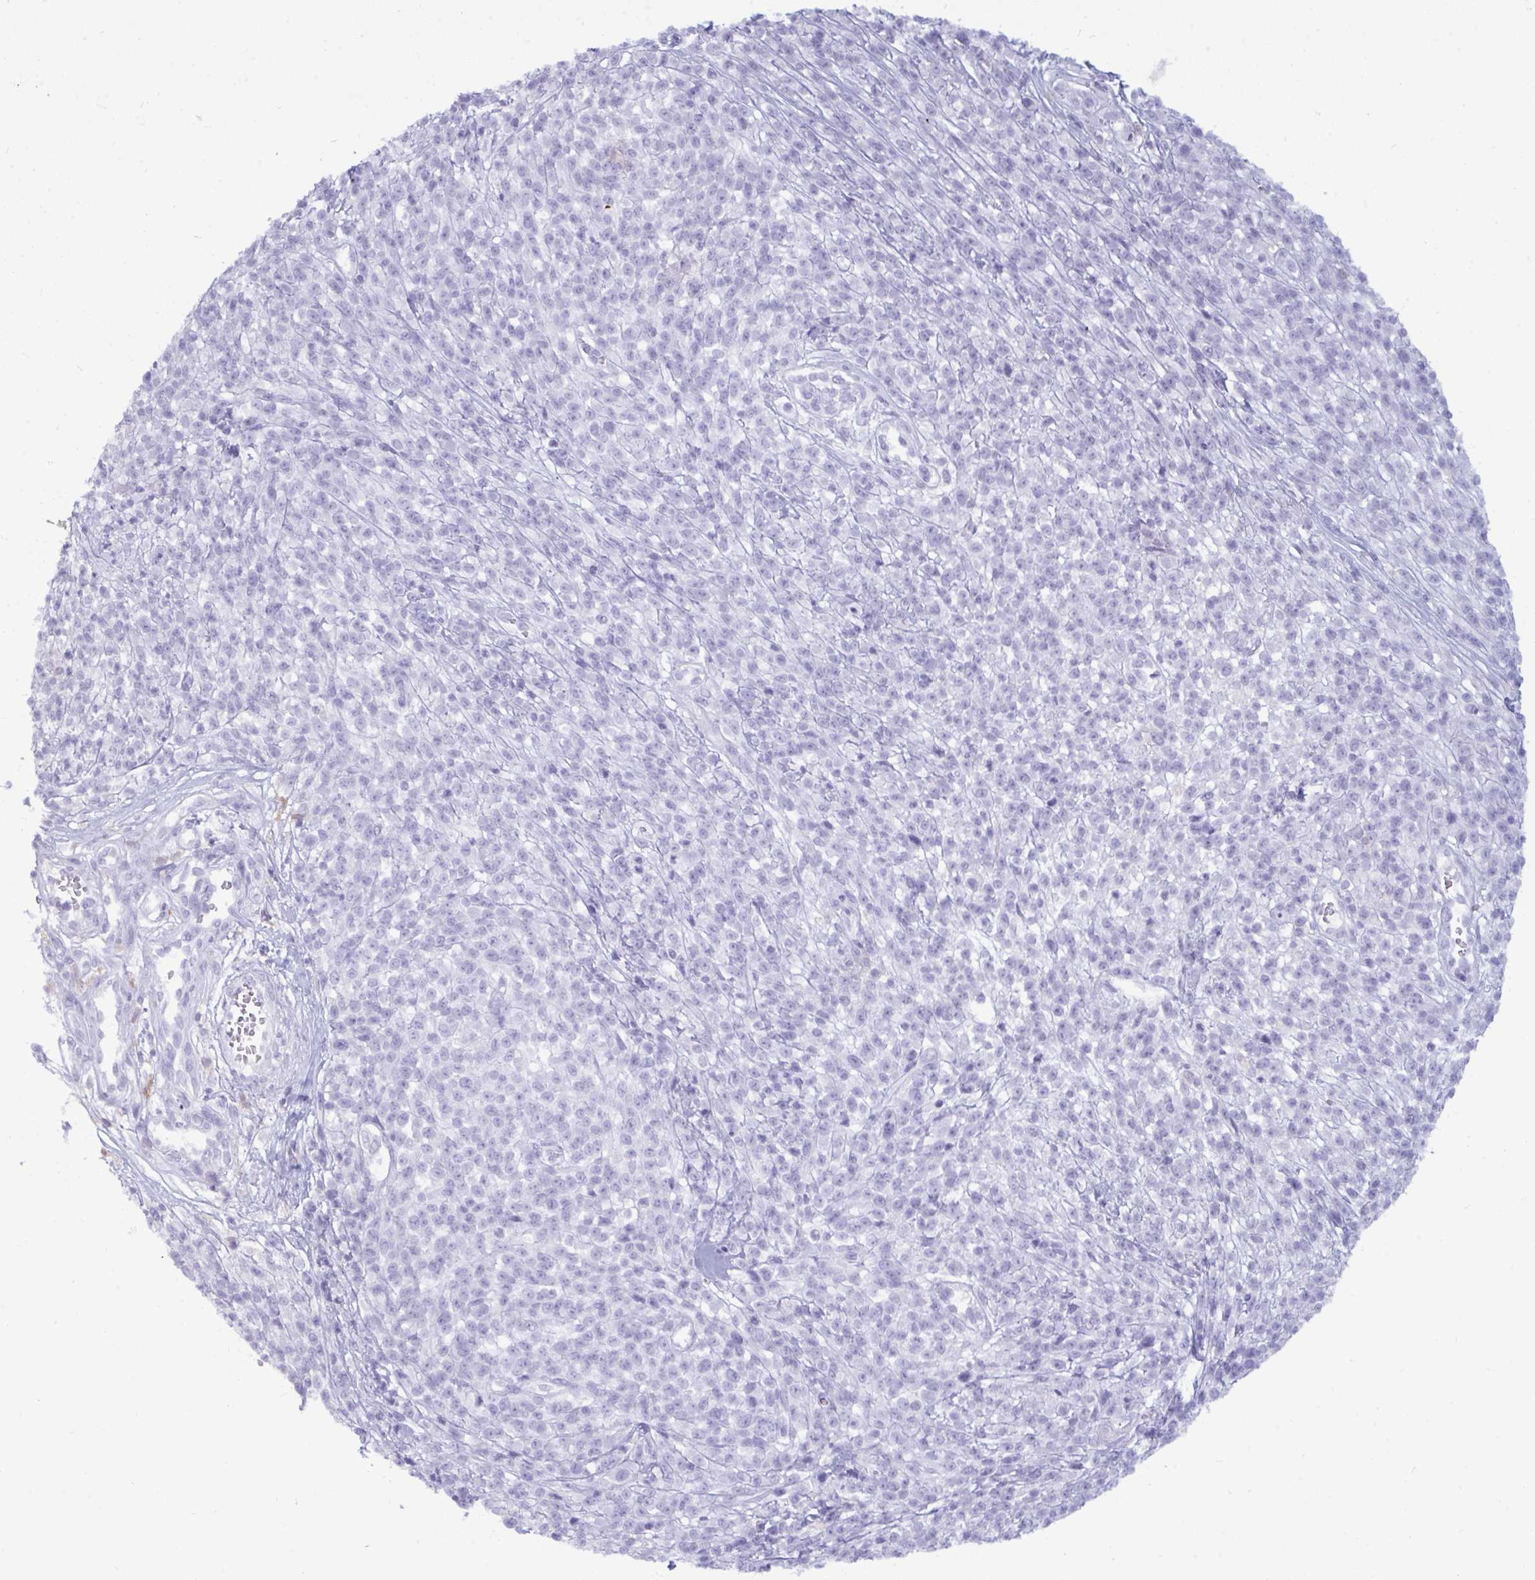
{"staining": {"intensity": "negative", "quantity": "none", "location": "none"}, "tissue": "melanoma", "cell_type": "Tumor cells", "image_type": "cancer", "snomed": [{"axis": "morphology", "description": "Malignant melanoma, NOS"}, {"axis": "topography", "description": "Skin"}, {"axis": "topography", "description": "Skin of trunk"}], "caption": "Human melanoma stained for a protein using immunohistochemistry (IHC) reveals no staining in tumor cells.", "gene": "ANKRD60", "patient": {"sex": "male", "age": 74}}